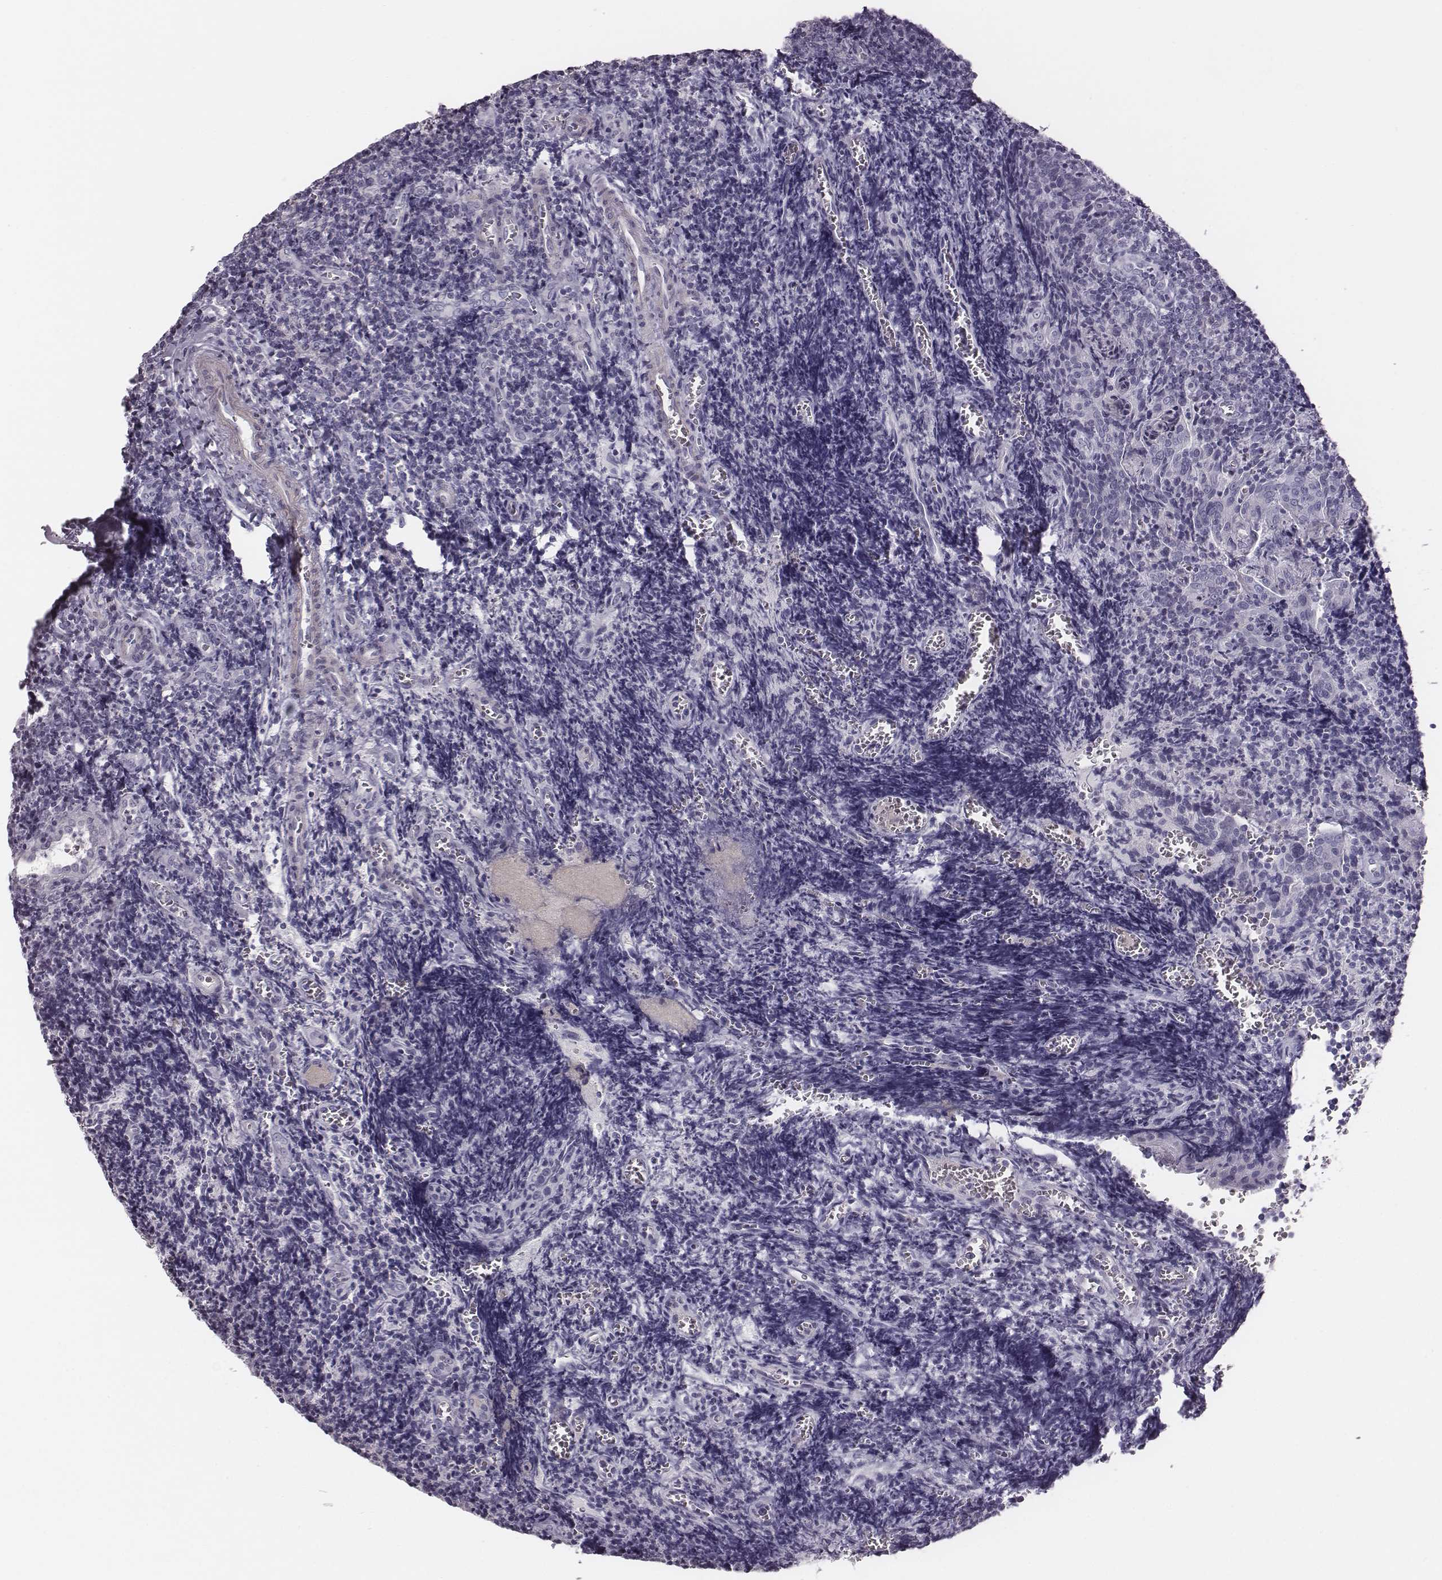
{"staining": {"intensity": "negative", "quantity": "none", "location": "none"}, "tissue": "tonsil", "cell_type": "Germinal center cells", "image_type": "normal", "snomed": [{"axis": "morphology", "description": "Normal tissue, NOS"}, {"axis": "morphology", "description": "Inflammation, NOS"}, {"axis": "topography", "description": "Tonsil"}], "caption": "Immunohistochemical staining of normal human tonsil exhibits no significant expression in germinal center cells.", "gene": "CRISP1", "patient": {"sex": "female", "age": 31}}